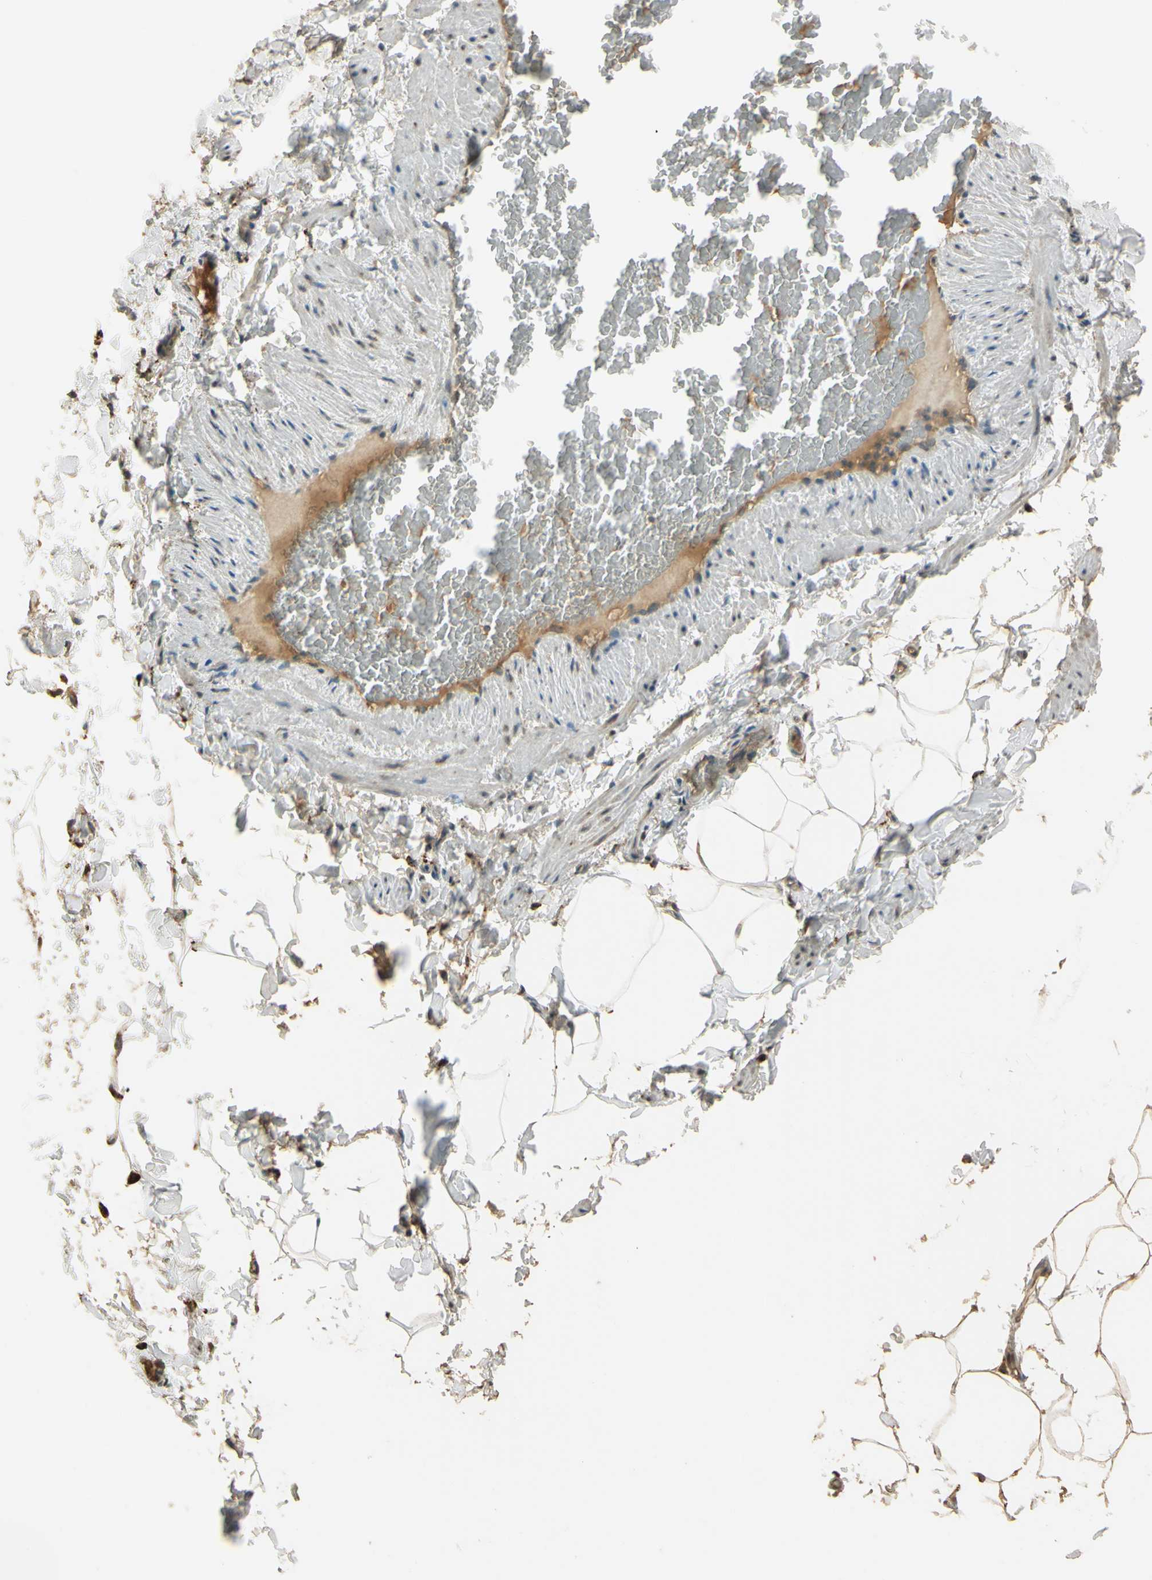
{"staining": {"intensity": "moderate", "quantity": ">75%", "location": "cytoplasmic/membranous"}, "tissue": "adipose tissue", "cell_type": "Adipocytes", "image_type": "normal", "snomed": [{"axis": "morphology", "description": "Normal tissue, NOS"}, {"axis": "topography", "description": "Vascular tissue"}], "caption": "About >75% of adipocytes in normal adipose tissue display moderate cytoplasmic/membranous protein positivity as visualized by brown immunohistochemical staining.", "gene": "ANGPTL1", "patient": {"sex": "male", "age": 41}}